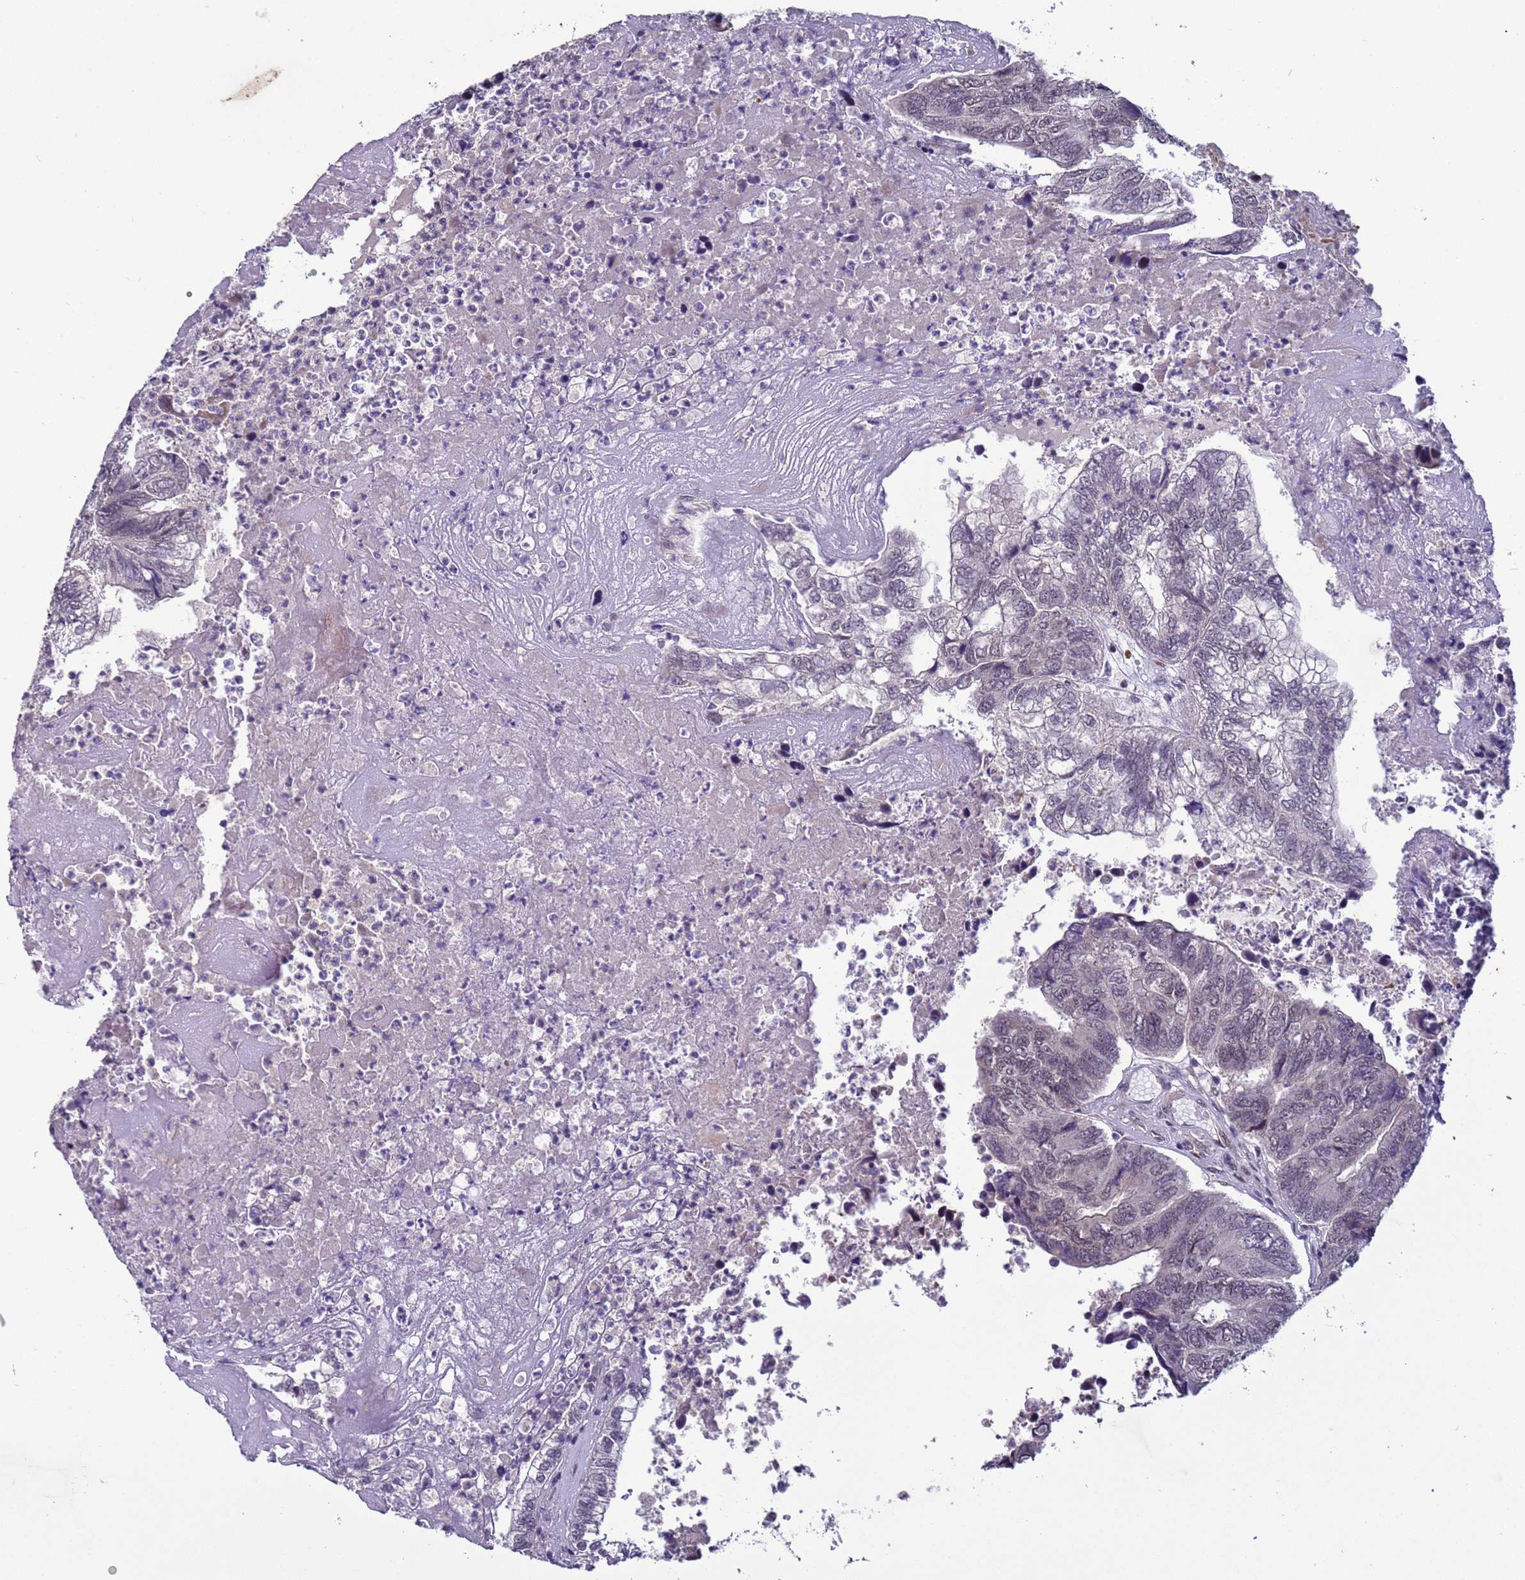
{"staining": {"intensity": "negative", "quantity": "none", "location": "none"}, "tissue": "colorectal cancer", "cell_type": "Tumor cells", "image_type": "cancer", "snomed": [{"axis": "morphology", "description": "Adenocarcinoma, NOS"}, {"axis": "topography", "description": "Colon"}], "caption": "DAB (3,3'-diaminobenzidine) immunohistochemical staining of colorectal cancer (adenocarcinoma) shows no significant staining in tumor cells. (DAB (3,3'-diaminobenzidine) immunohistochemistry with hematoxylin counter stain).", "gene": "SHC3", "patient": {"sex": "female", "age": 67}}